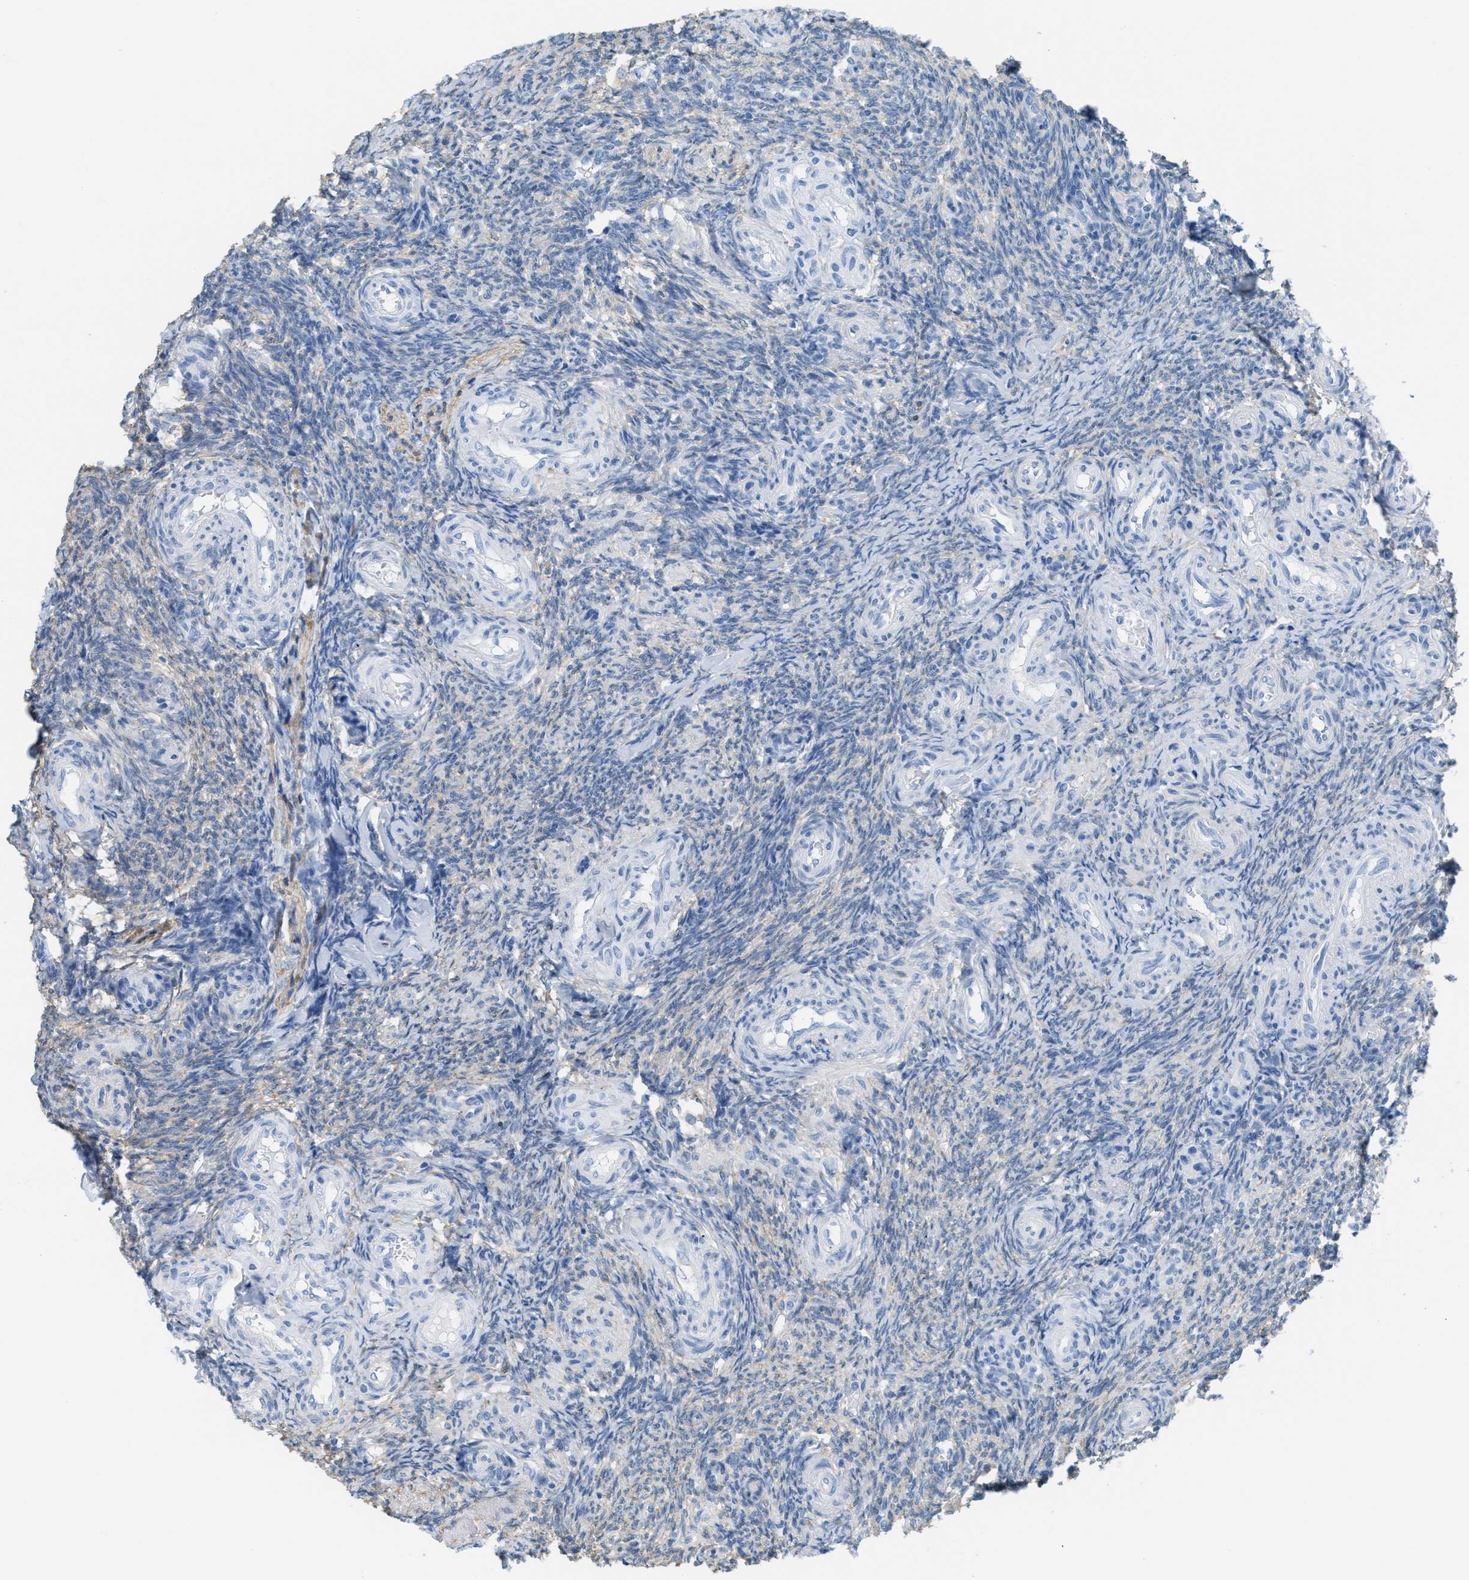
{"staining": {"intensity": "negative", "quantity": "none", "location": "none"}, "tissue": "ovary", "cell_type": "Follicle cells", "image_type": "normal", "snomed": [{"axis": "morphology", "description": "Normal tissue, NOS"}, {"axis": "topography", "description": "Ovary"}], "caption": "Immunohistochemistry (IHC) photomicrograph of normal ovary: ovary stained with DAB shows no significant protein staining in follicle cells. The staining was performed using DAB to visualize the protein expression in brown, while the nuclei were stained in blue with hematoxylin (Magnification: 20x).", "gene": "ASGR1", "patient": {"sex": "female", "age": 41}}